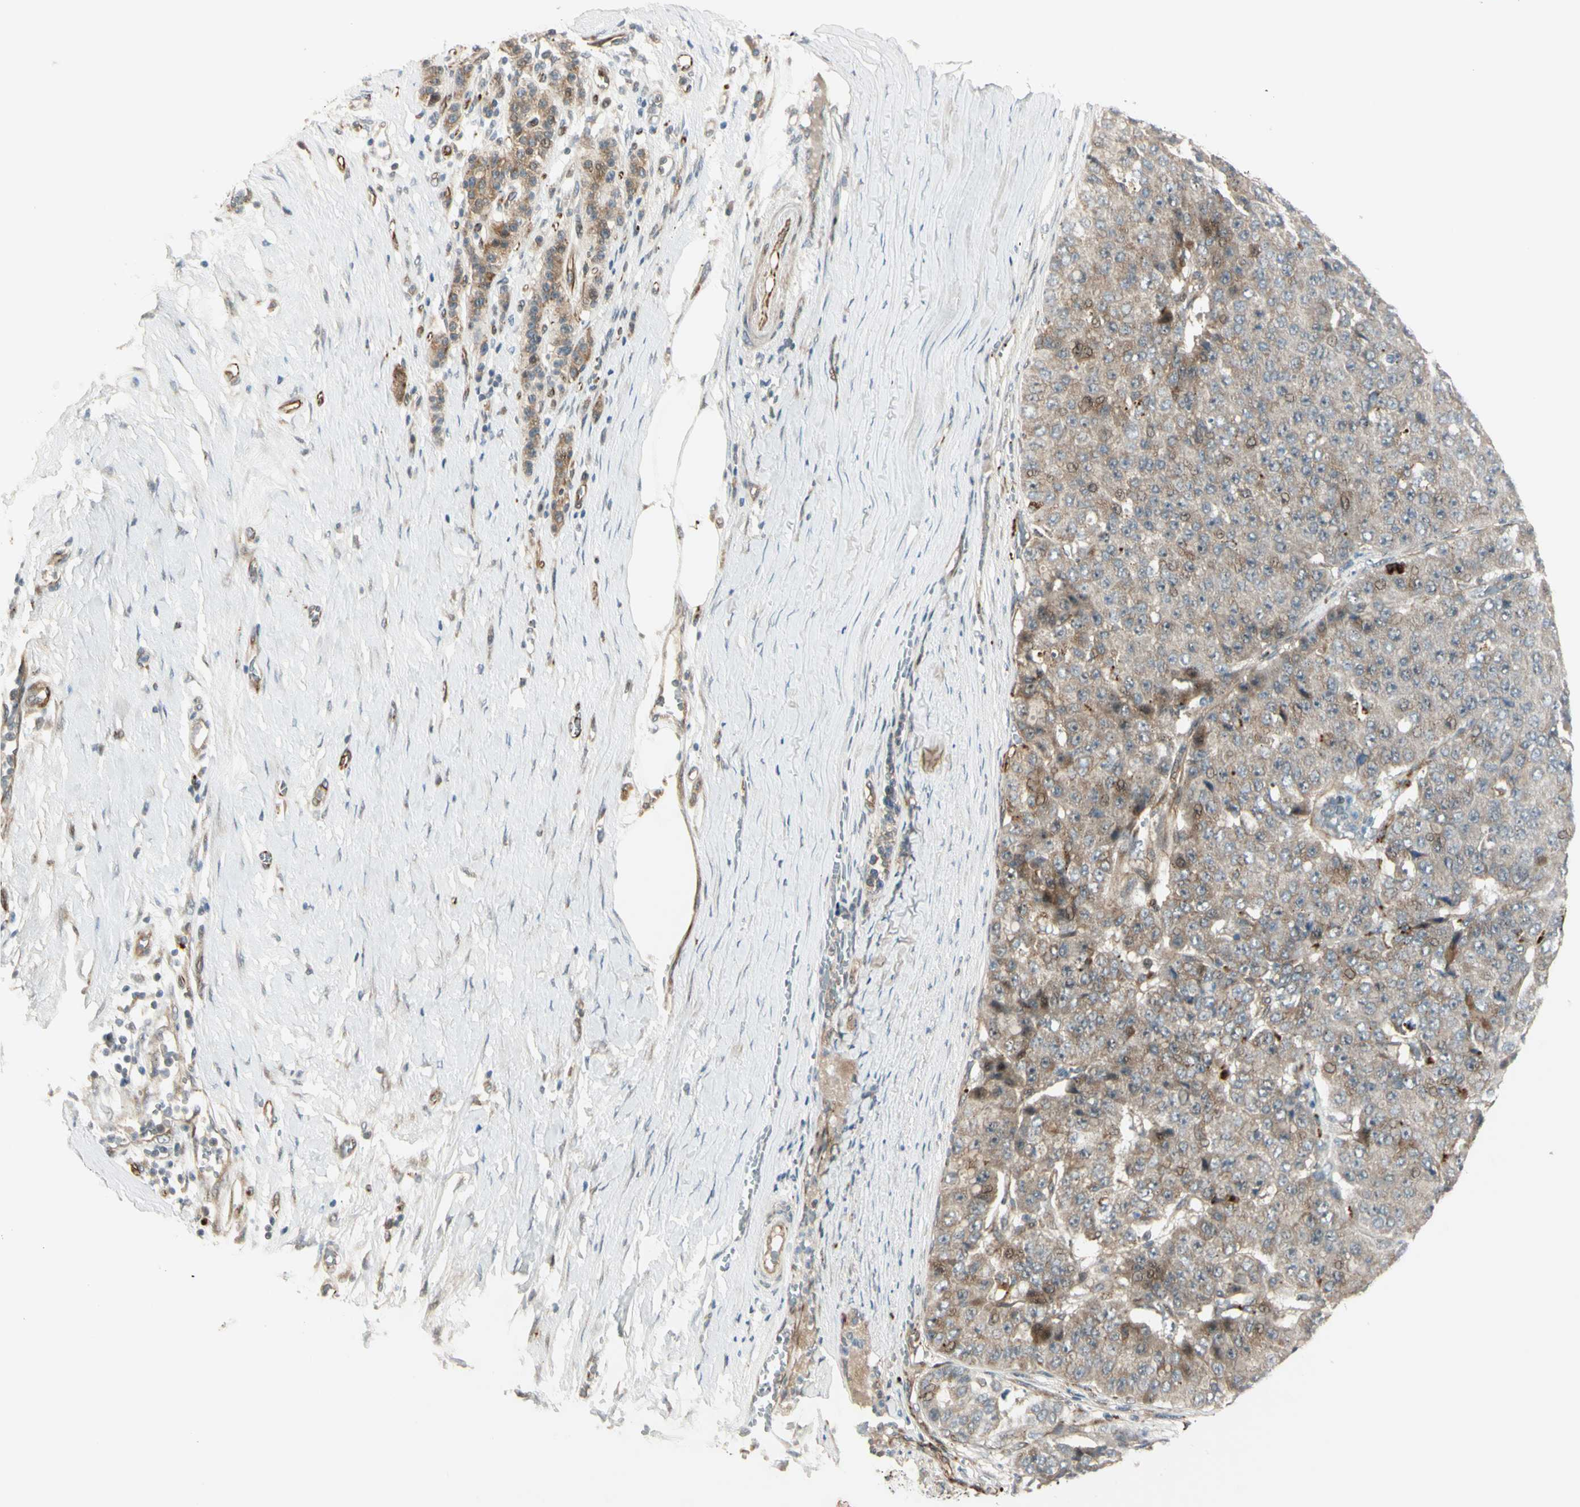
{"staining": {"intensity": "weak", "quantity": ">75%", "location": "cytoplasmic/membranous"}, "tissue": "pancreatic cancer", "cell_type": "Tumor cells", "image_type": "cancer", "snomed": [{"axis": "morphology", "description": "Adenocarcinoma, NOS"}, {"axis": "topography", "description": "Pancreas"}], "caption": "Immunohistochemical staining of pancreatic cancer (adenocarcinoma) shows weak cytoplasmic/membranous protein expression in approximately >75% of tumor cells. (brown staining indicates protein expression, while blue staining denotes nuclei).", "gene": "NDFIP1", "patient": {"sex": "male", "age": 50}}